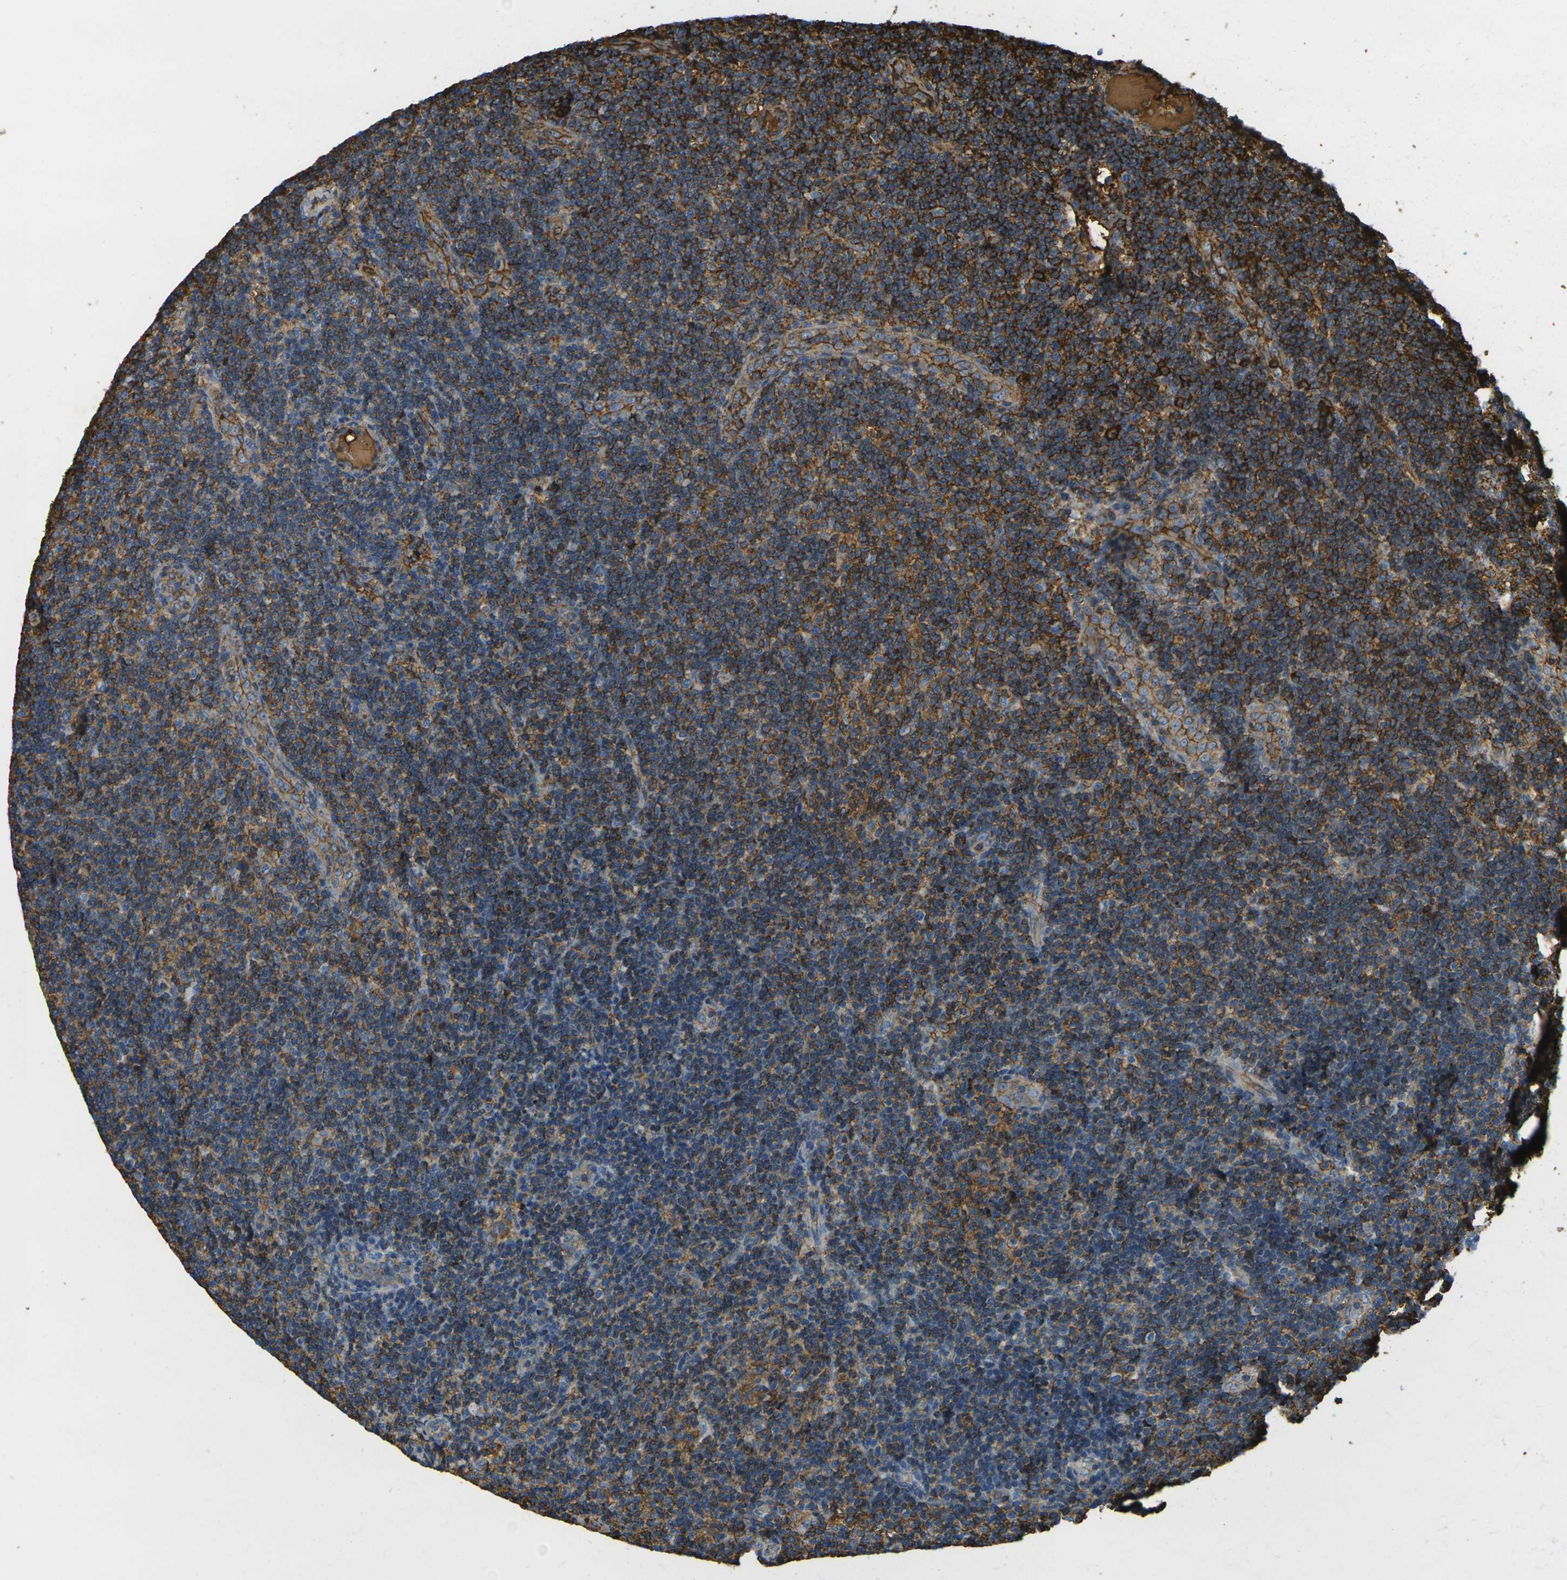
{"staining": {"intensity": "strong", "quantity": ">75%", "location": "cytoplasmic/membranous"}, "tissue": "lymphoma", "cell_type": "Tumor cells", "image_type": "cancer", "snomed": [{"axis": "morphology", "description": "Malignant lymphoma, non-Hodgkin's type, Low grade"}, {"axis": "topography", "description": "Lymph node"}], "caption": "Tumor cells show high levels of strong cytoplasmic/membranous positivity in about >75% of cells in human lymphoma.", "gene": "PLCD1", "patient": {"sex": "male", "age": 83}}